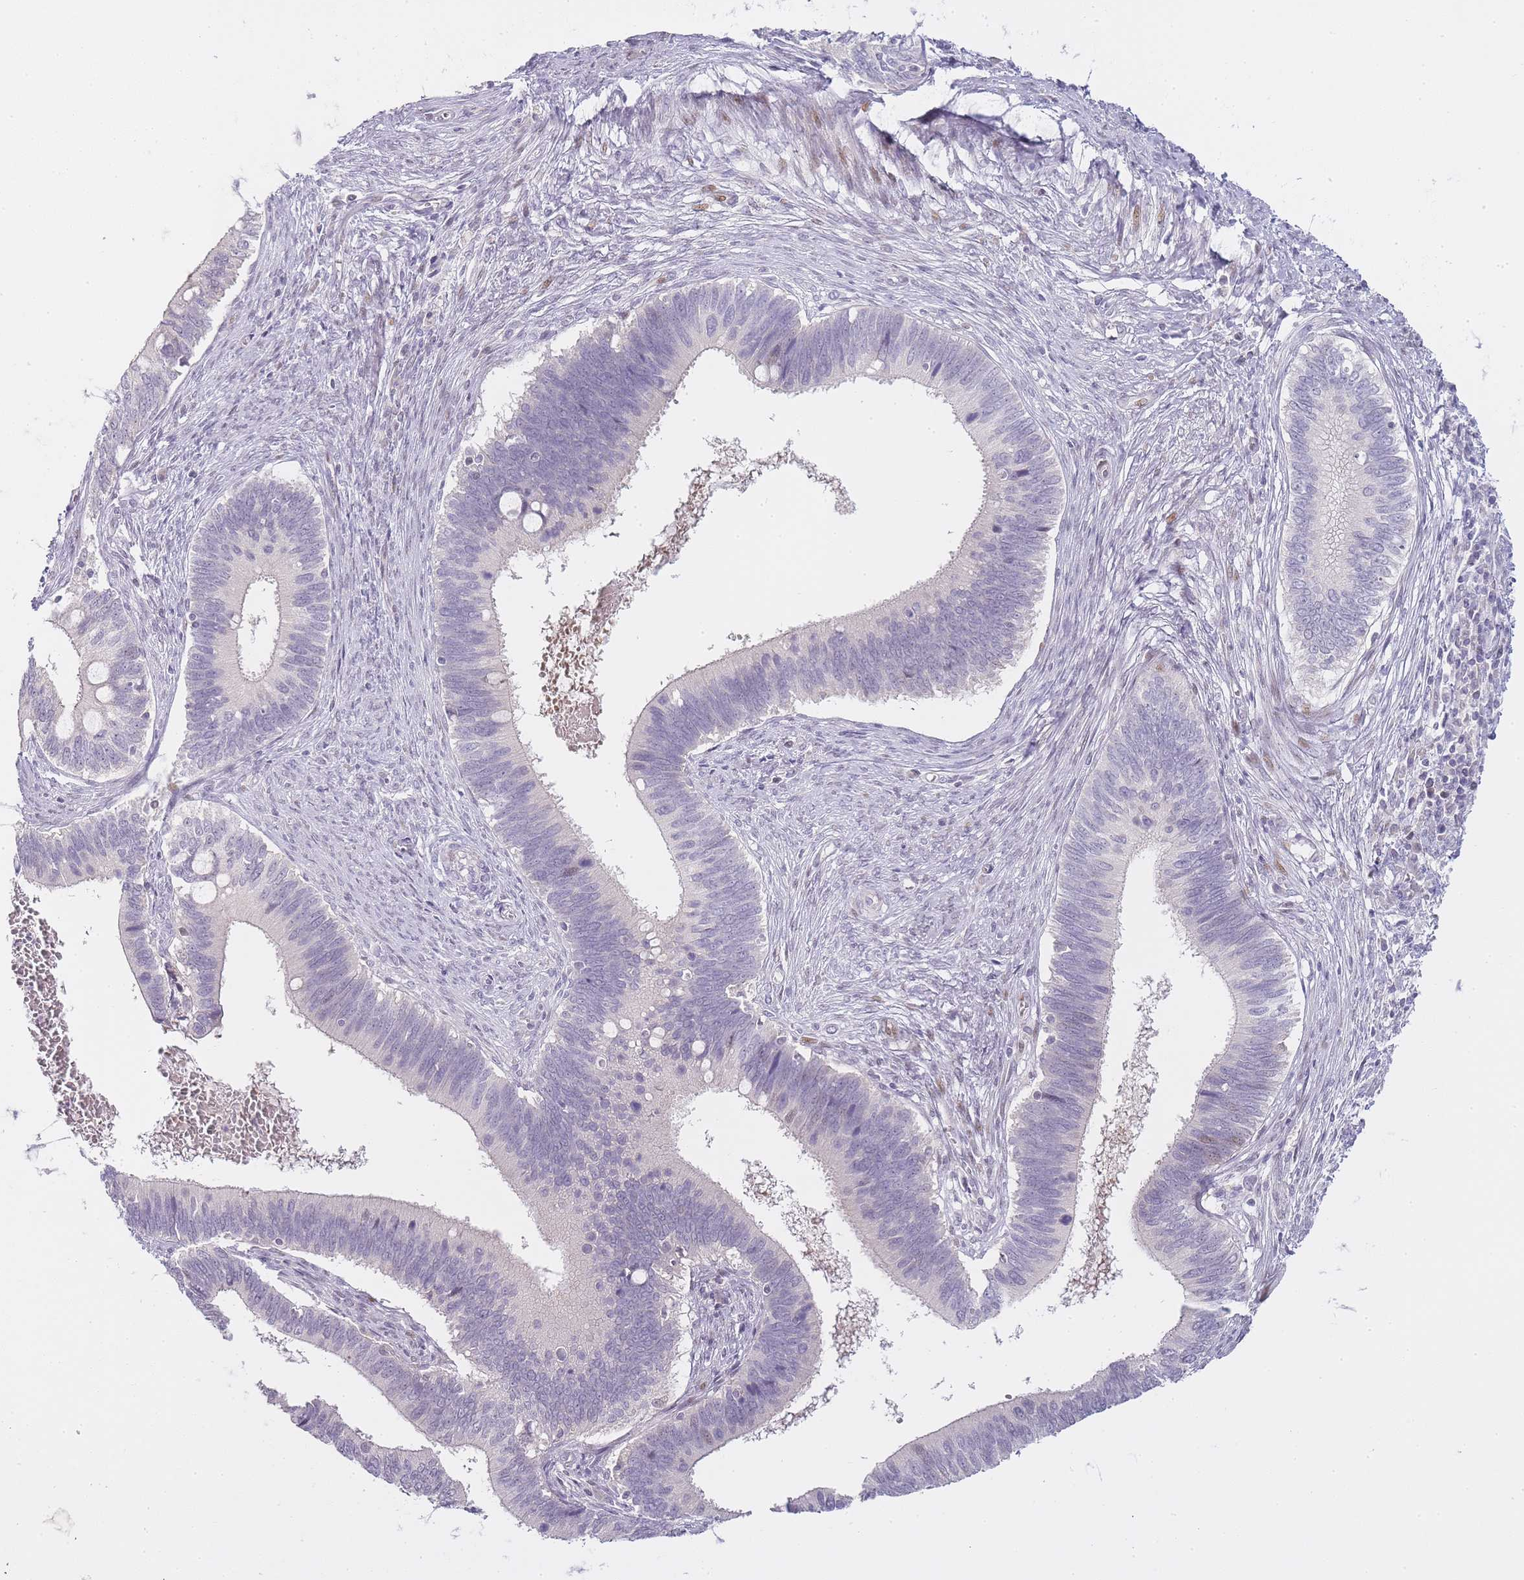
{"staining": {"intensity": "negative", "quantity": "none", "location": "none"}, "tissue": "cervical cancer", "cell_type": "Tumor cells", "image_type": "cancer", "snomed": [{"axis": "morphology", "description": "Adenocarcinoma, NOS"}, {"axis": "topography", "description": "Cervix"}], "caption": "Tumor cells are negative for protein expression in human cervical cancer (adenocarcinoma). (Immunohistochemistry (ihc), brightfield microscopy, high magnification).", "gene": "OGG1", "patient": {"sex": "female", "age": 42}}